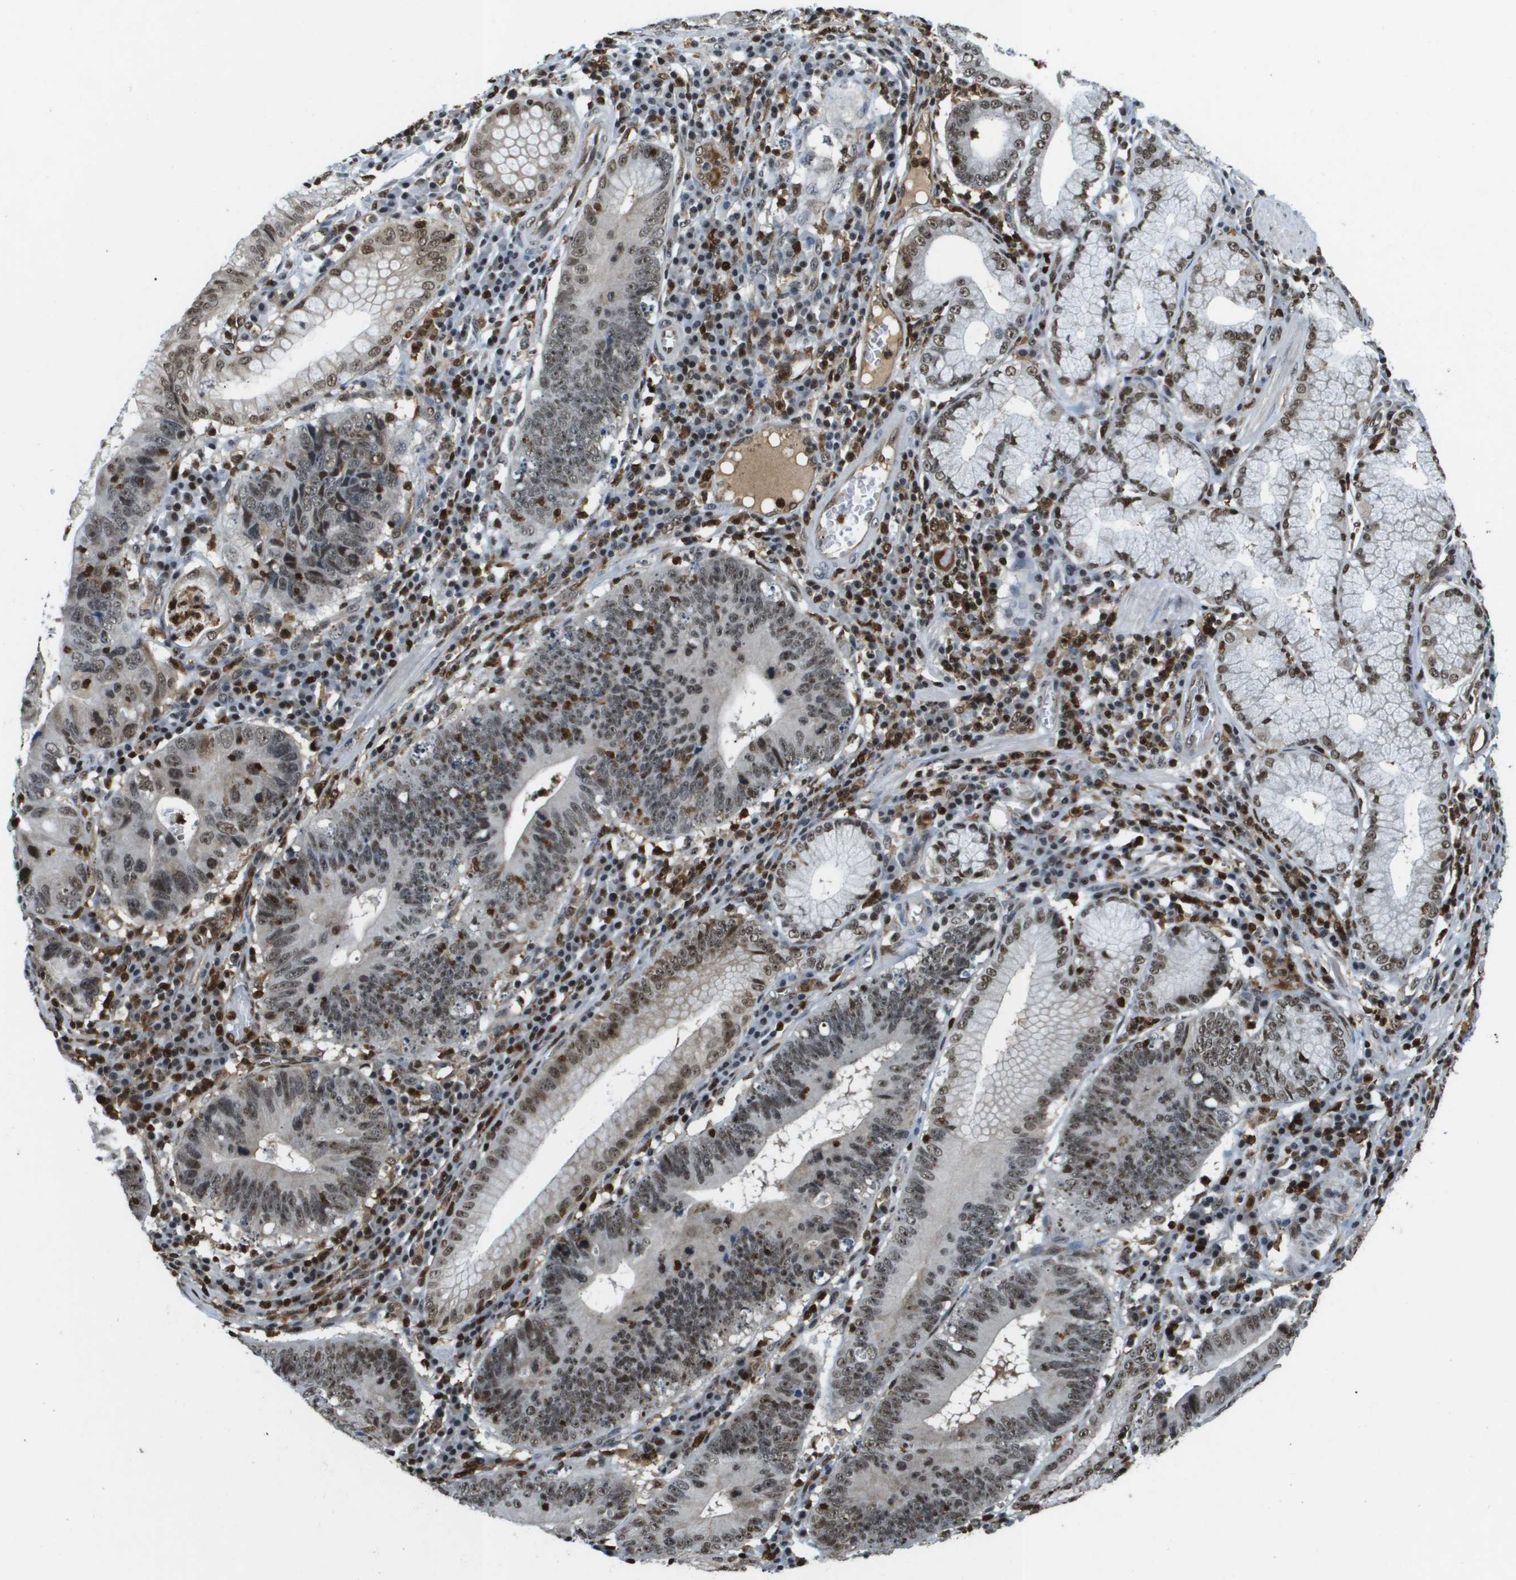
{"staining": {"intensity": "moderate", "quantity": ">75%", "location": "nuclear"}, "tissue": "stomach cancer", "cell_type": "Tumor cells", "image_type": "cancer", "snomed": [{"axis": "morphology", "description": "Adenocarcinoma, NOS"}, {"axis": "topography", "description": "Stomach"}], "caption": "Brown immunohistochemical staining in adenocarcinoma (stomach) shows moderate nuclear expression in about >75% of tumor cells. The protein is shown in brown color, while the nuclei are stained blue.", "gene": "EP400", "patient": {"sex": "male", "age": 59}}